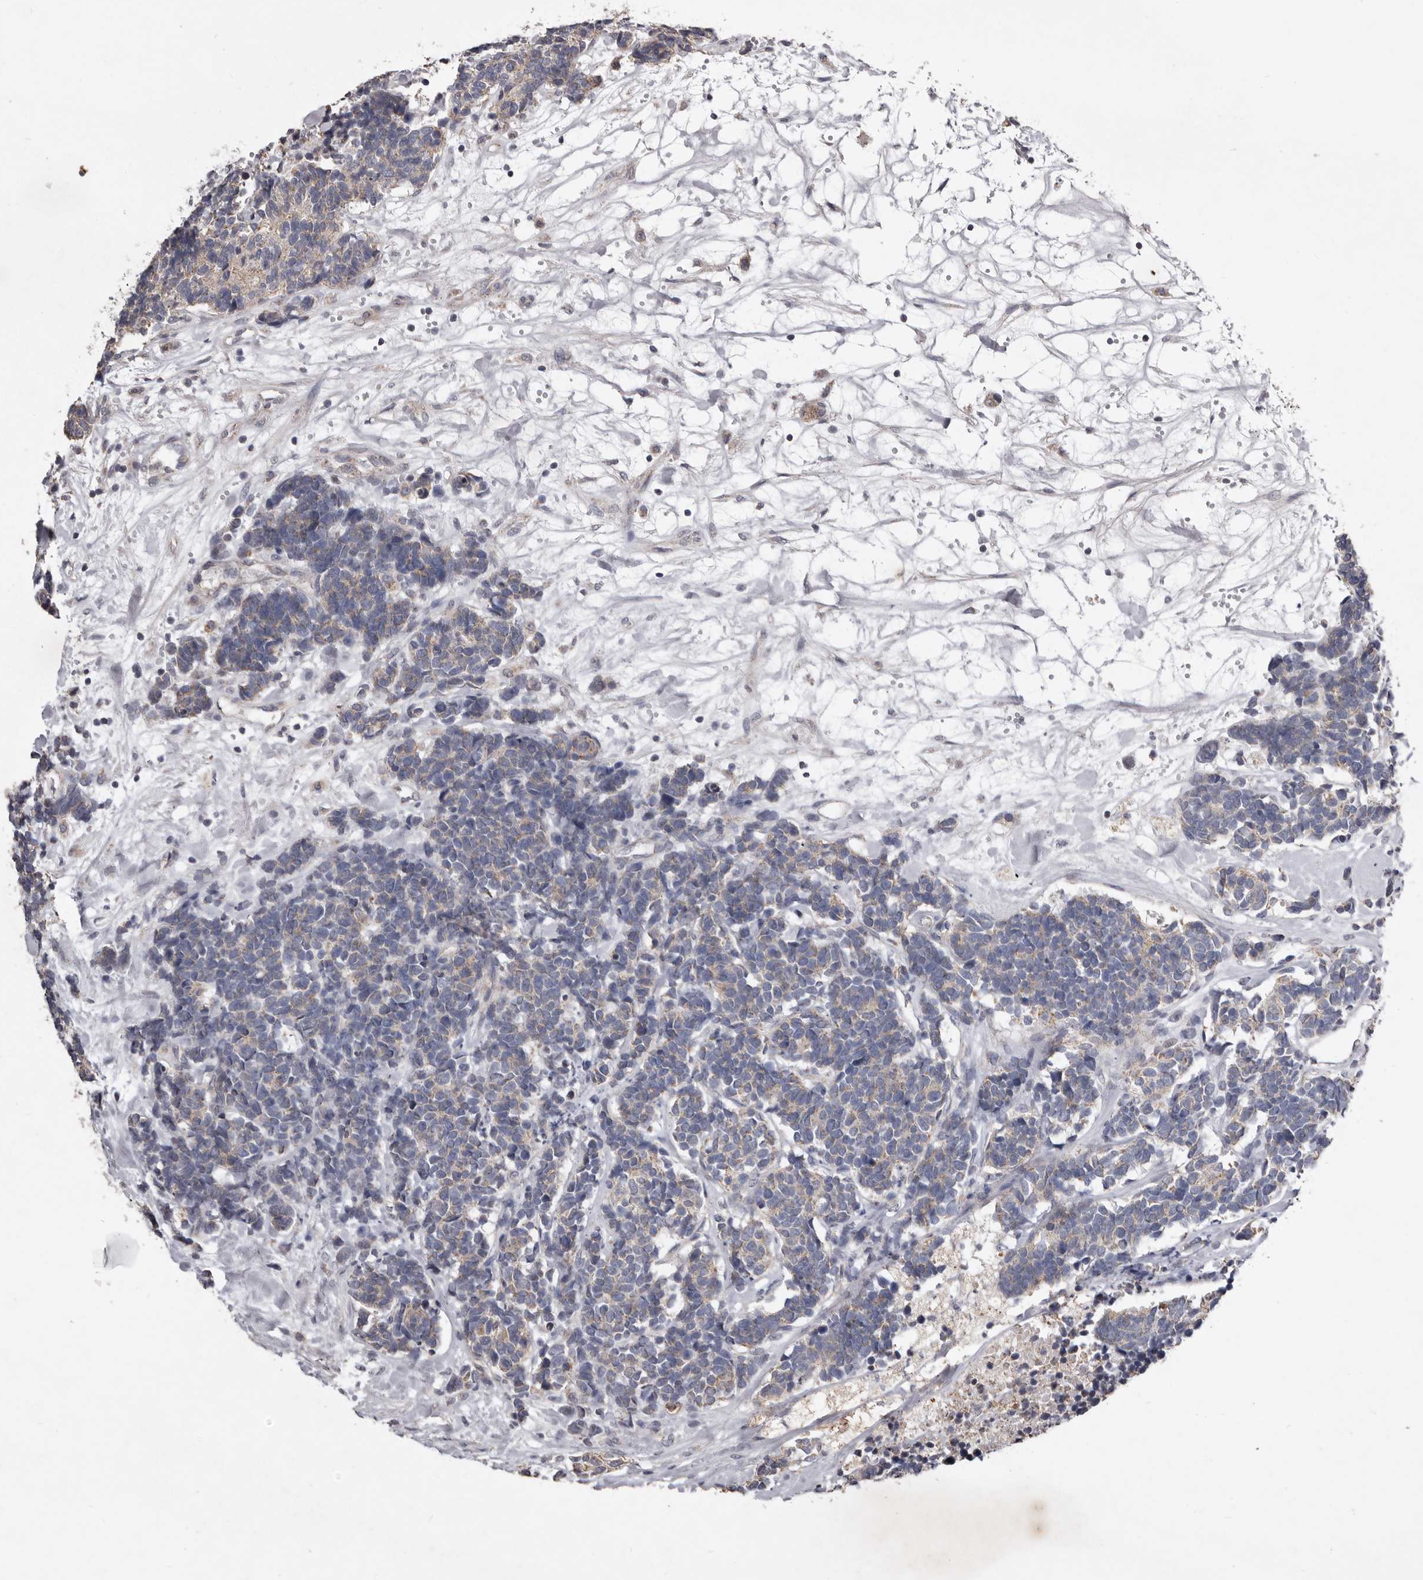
{"staining": {"intensity": "negative", "quantity": "none", "location": "none"}, "tissue": "carcinoid", "cell_type": "Tumor cells", "image_type": "cancer", "snomed": [{"axis": "morphology", "description": "Carcinoma, NOS"}, {"axis": "morphology", "description": "Carcinoid, malignant, NOS"}, {"axis": "topography", "description": "Urinary bladder"}], "caption": "This is an immunohistochemistry image of malignant carcinoid. There is no staining in tumor cells.", "gene": "CXCL14", "patient": {"sex": "male", "age": 57}}